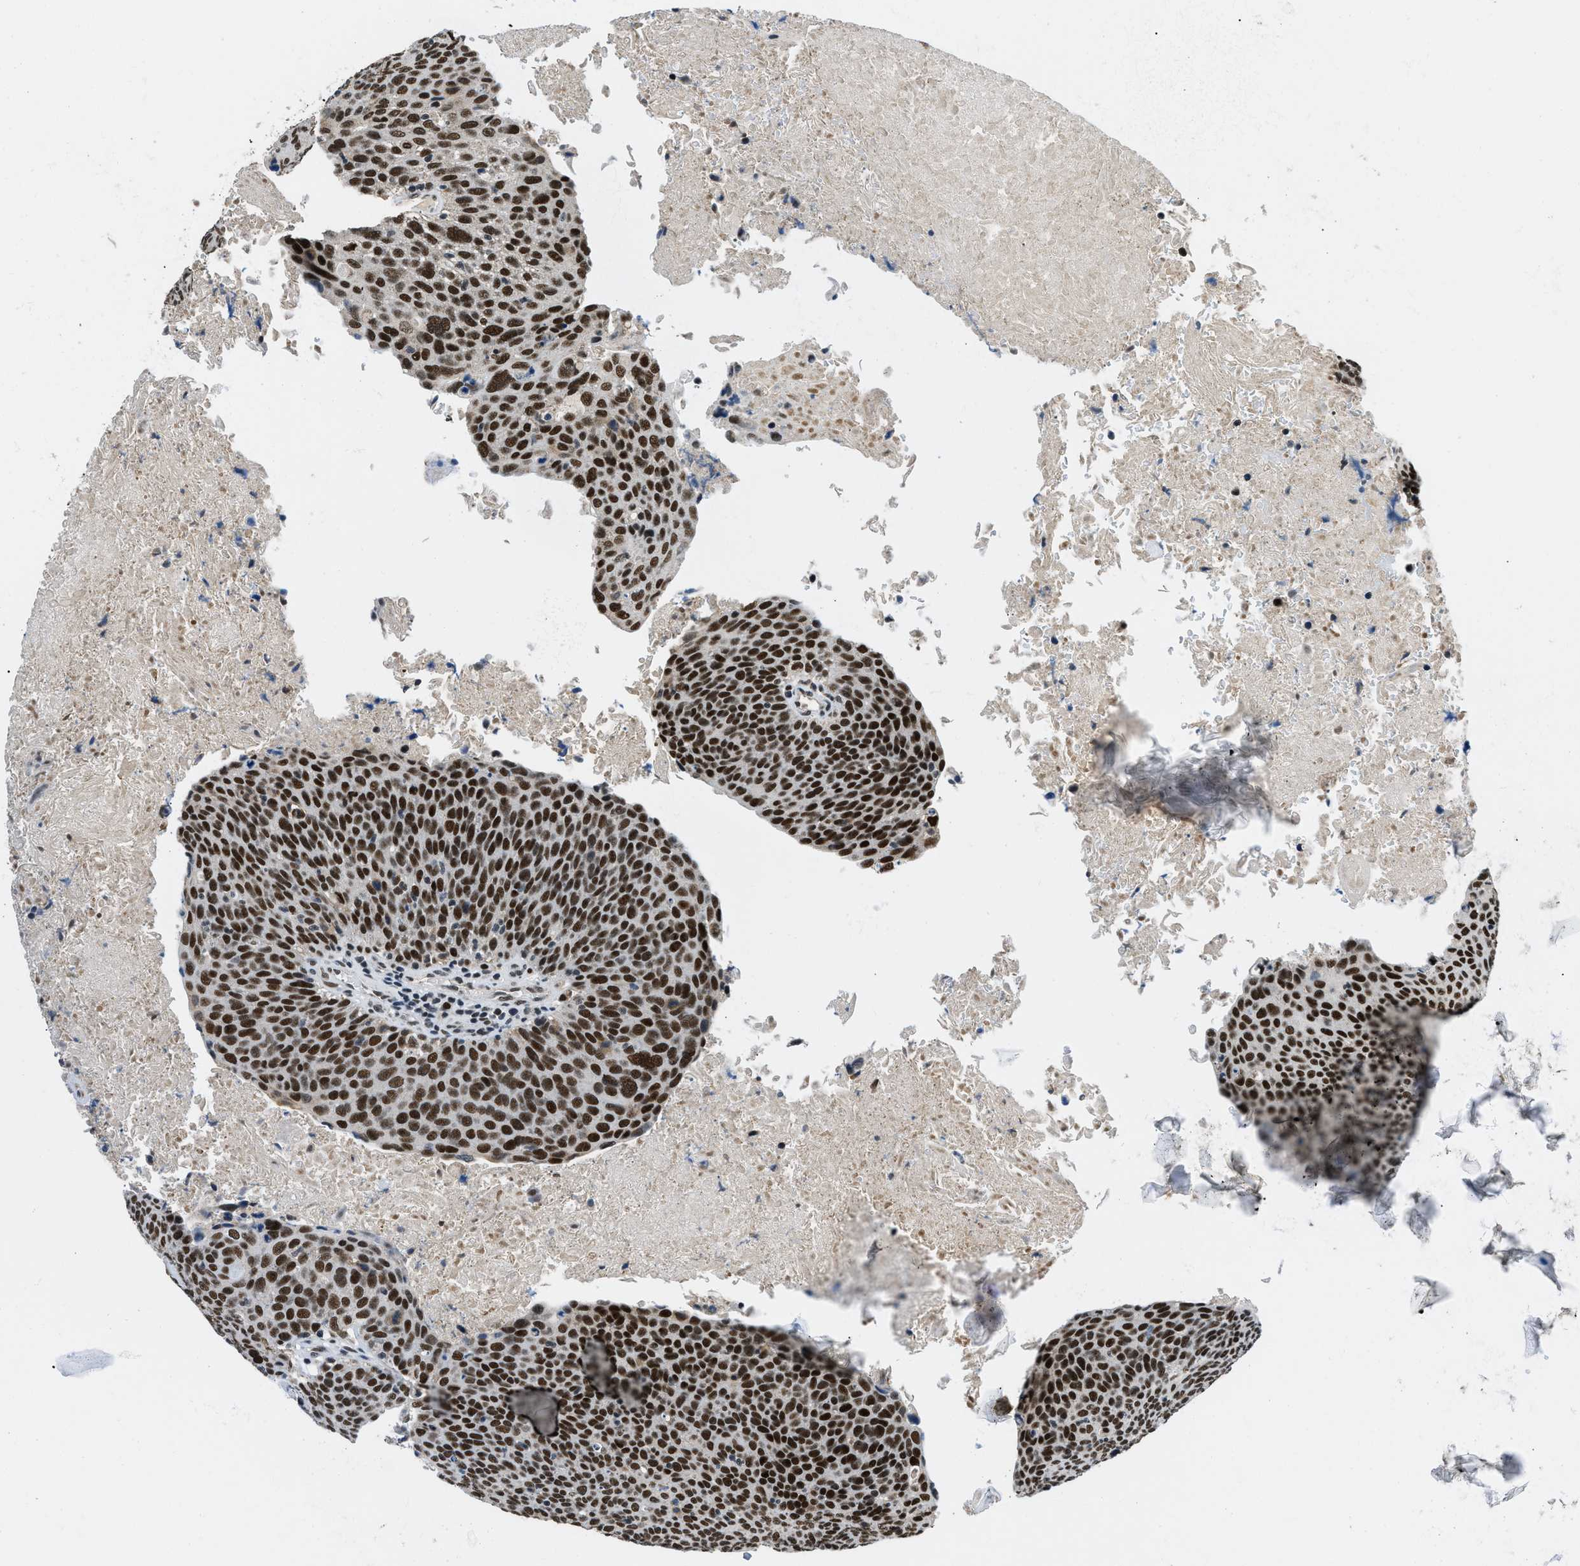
{"staining": {"intensity": "strong", "quantity": ">75%", "location": "nuclear"}, "tissue": "head and neck cancer", "cell_type": "Tumor cells", "image_type": "cancer", "snomed": [{"axis": "morphology", "description": "Squamous cell carcinoma, NOS"}, {"axis": "morphology", "description": "Squamous cell carcinoma, metastatic, NOS"}, {"axis": "topography", "description": "Lymph node"}, {"axis": "topography", "description": "Head-Neck"}], "caption": "A brown stain shows strong nuclear positivity of a protein in head and neck cancer (metastatic squamous cell carcinoma) tumor cells.", "gene": "KDM3B", "patient": {"sex": "male", "age": 62}}